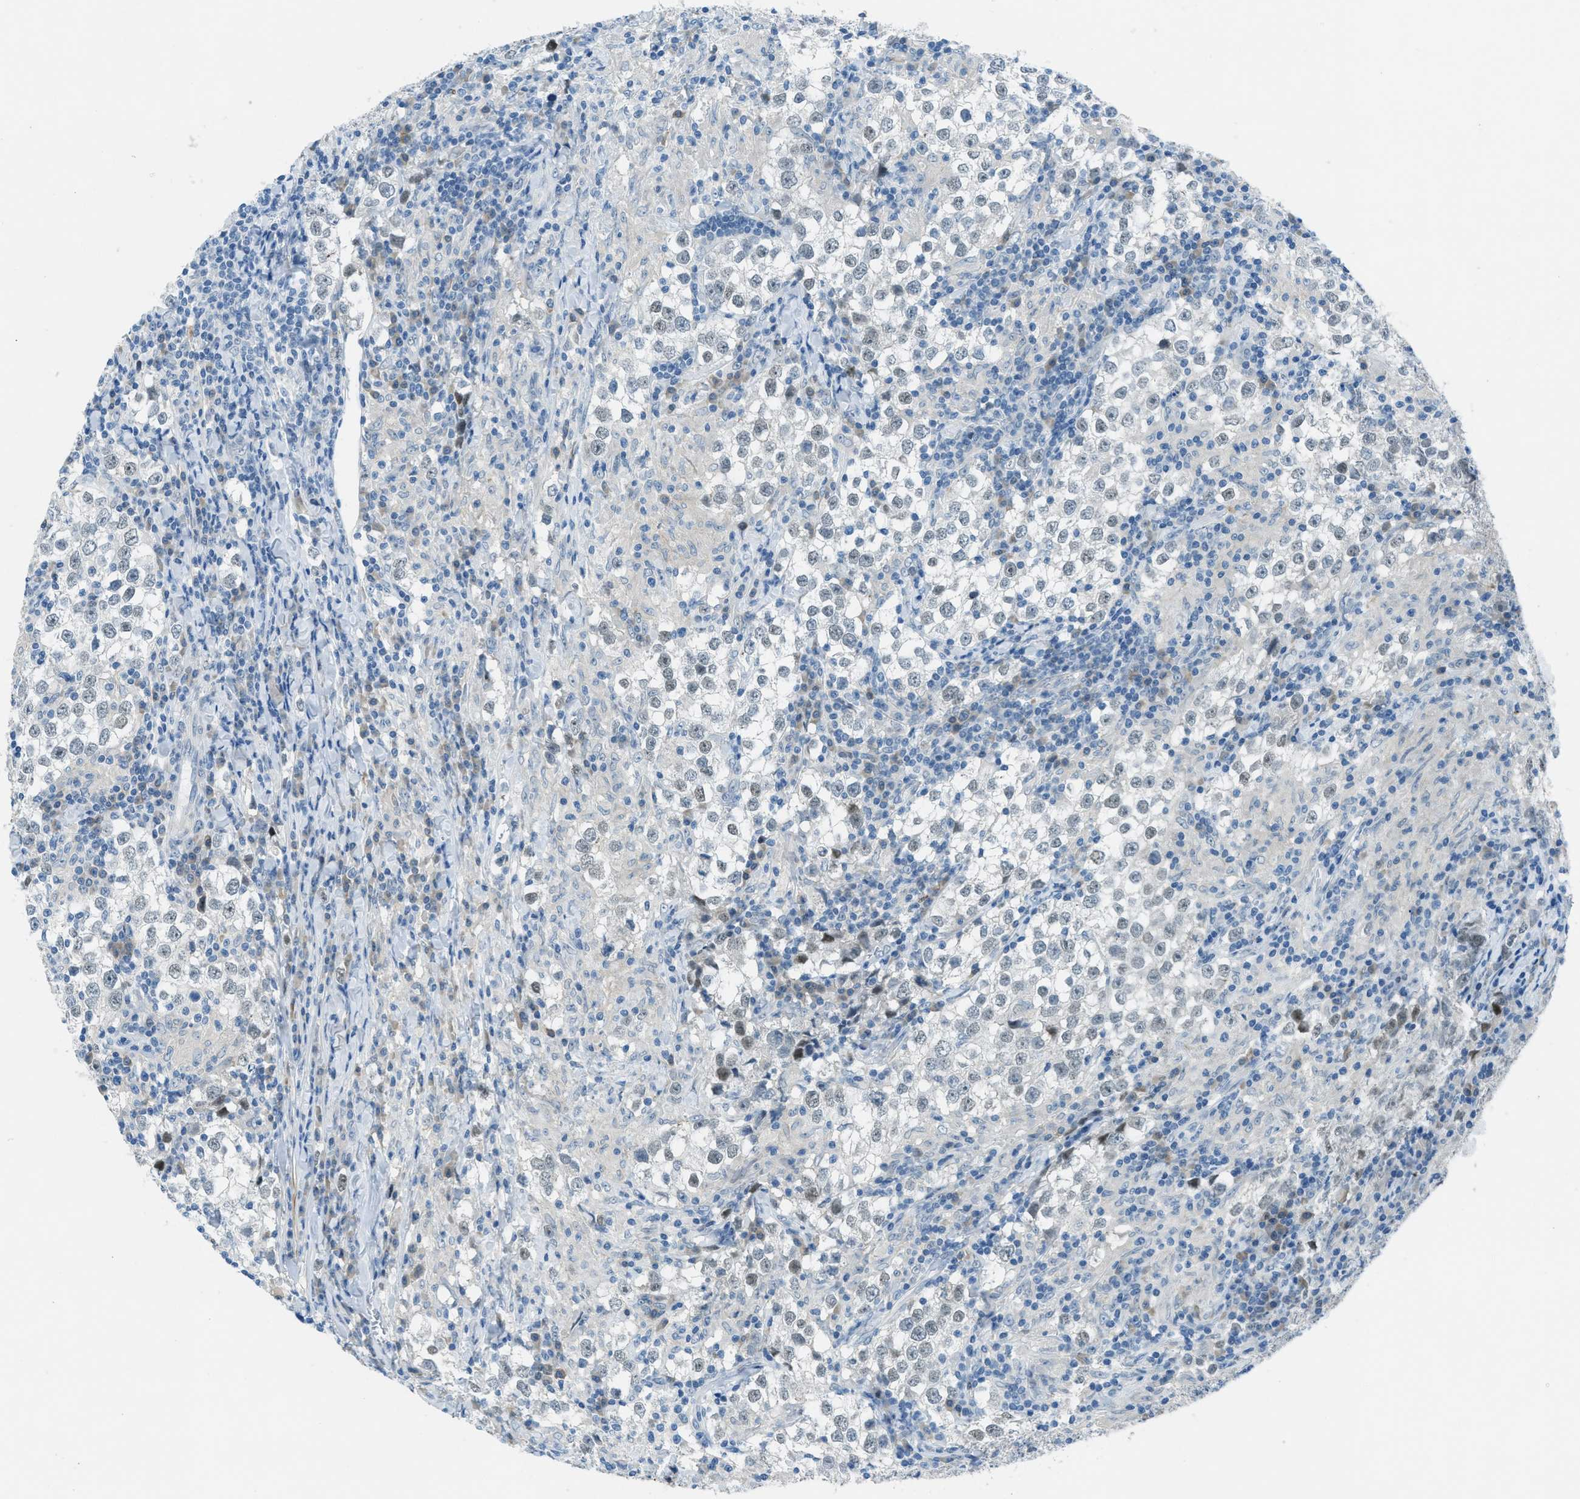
{"staining": {"intensity": "negative", "quantity": "none", "location": "none"}, "tissue": "testis cancer", "cell_type": "Tumor cells", "image_type": "cancer", "snomed": [{"axis": "morphology", "description": "Seminoma, NOS"}, {"axis": "morphology", "description": "Carcinoma, Embryonal, NOS"}, {"axis": "topography", "description": "Testis"}], "caption": "The histopathology image displays no staining of tumor cells in testis embryonal carcinoma.", "gene": "KLHL8", "patient": {"sex": "male", "age": 36}}